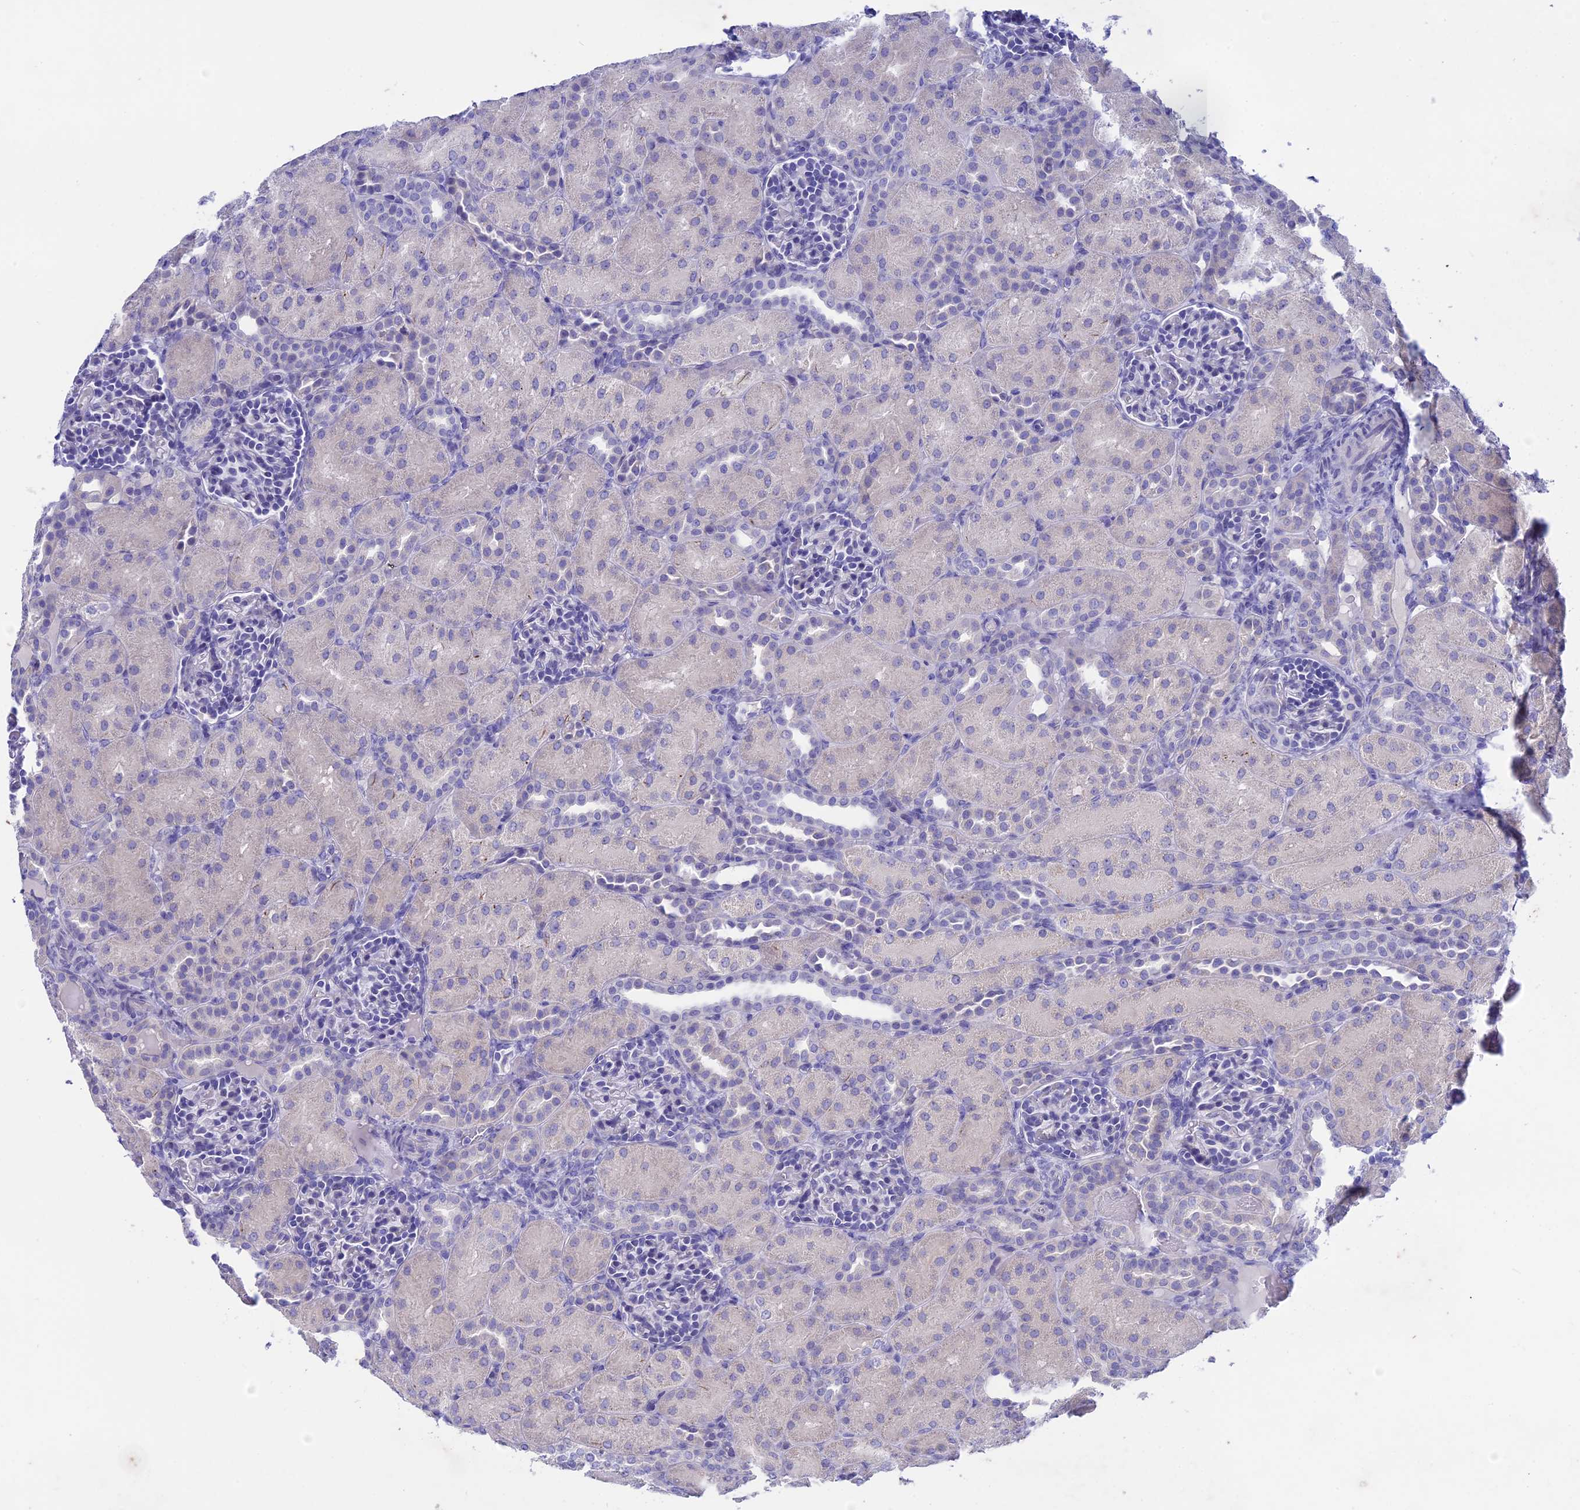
{"staining": {"intensity": "negative", "quantity": "none", "location": "none"}, "tissue": "kidney", "cell_type": "Cells in glomeruli", "image_type": "normal", "snomed": [{"axis": "morphology", "description": "Normal tissue, NOS"}, {"axis": "topography", "description": "Kidney"}], "caption": "Immunohistochemistry (IHC) histopathology image of normal kidney: kidney stained with DAB demonstrates no significant protein staining in cells in glomeruli. (DAB (3,3'-diaminobenzidine) IHC, high magnification).", "gene": "BTBD19", "patient": {"sex": "male", "age": 1}}